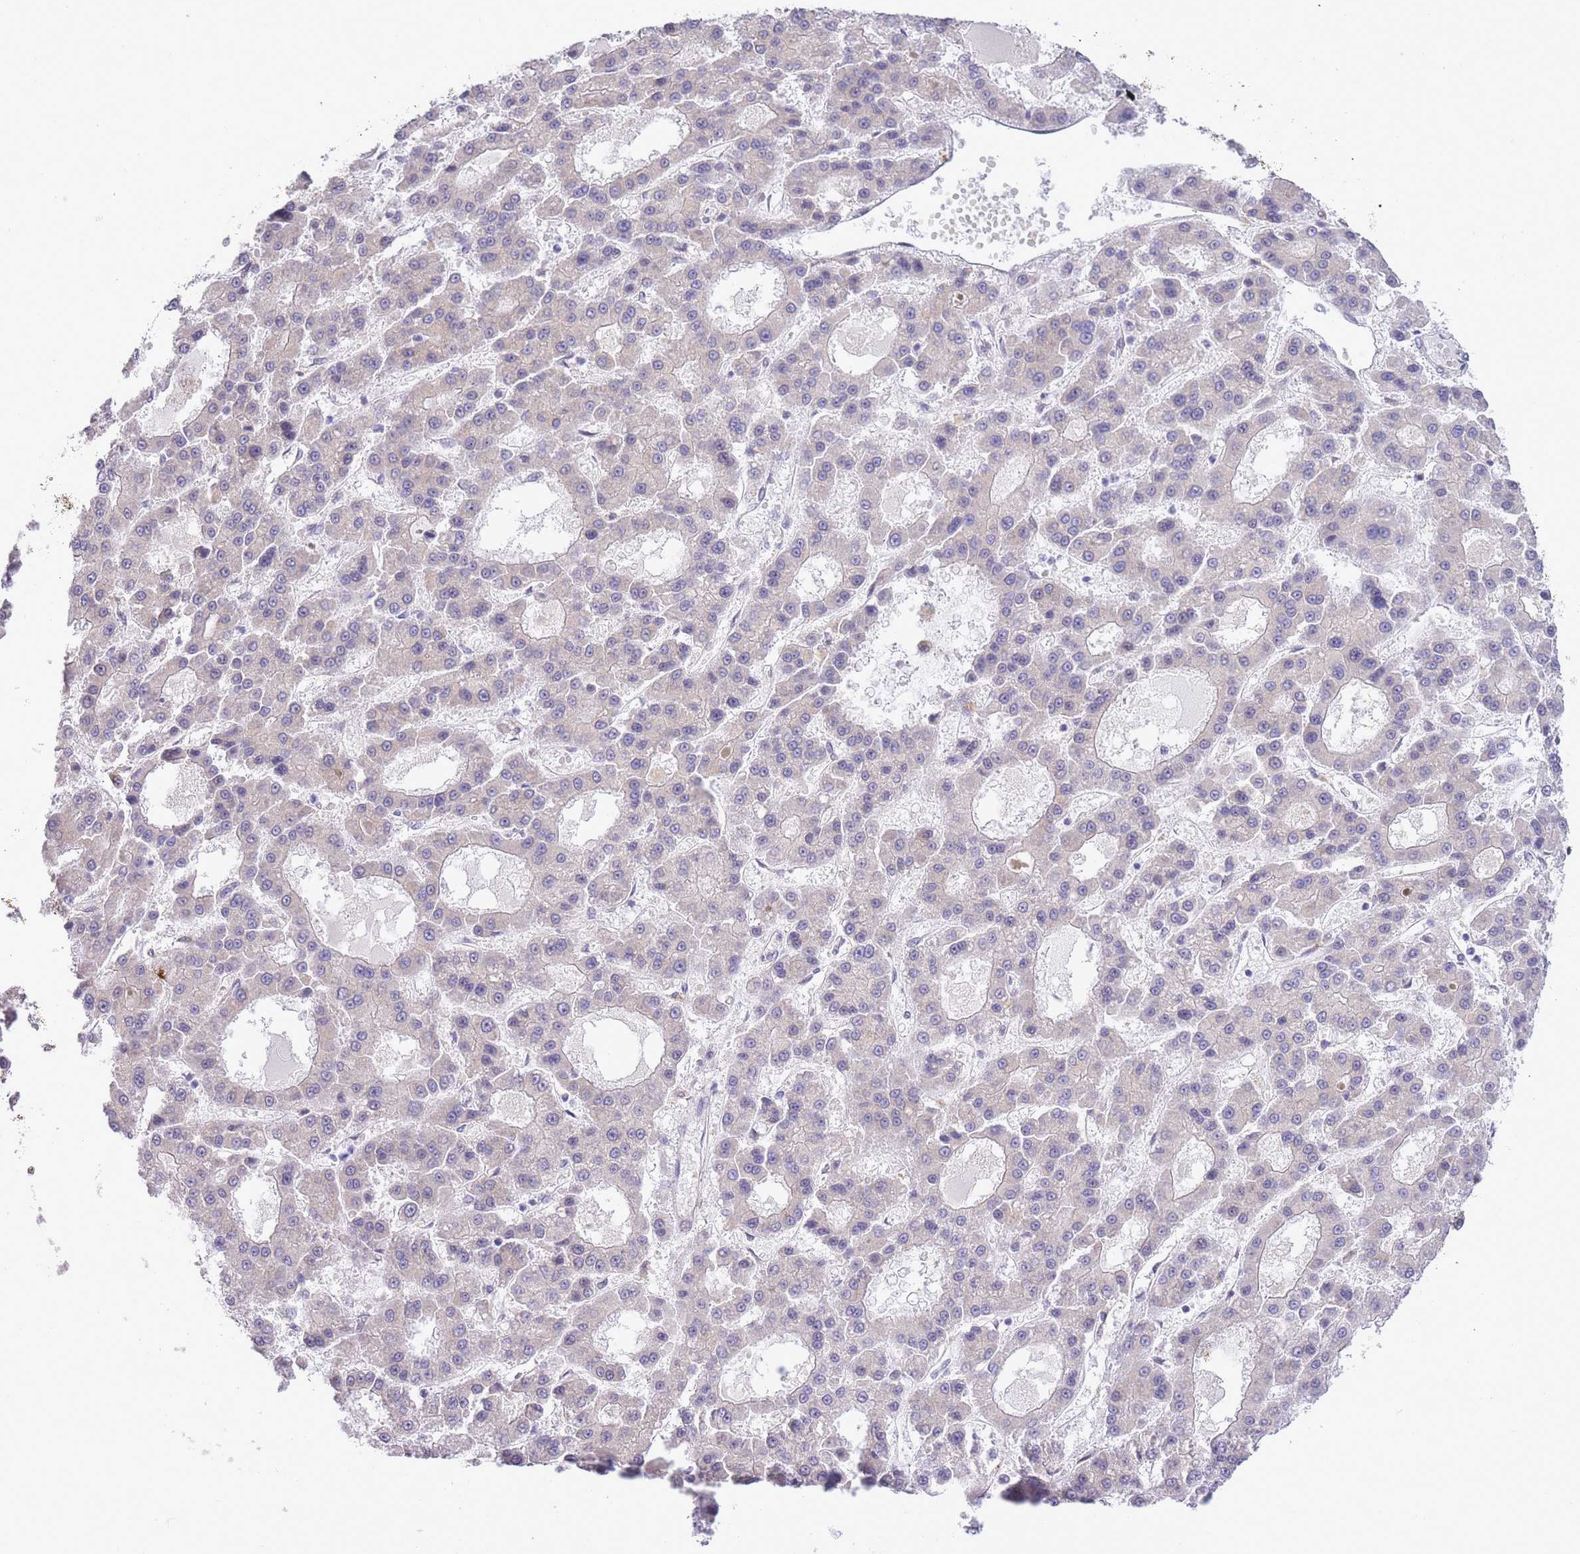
{"staining": {"intensity": "negative", "quantity": "none", "location": "none"}, "tissue": "liver cancer", "cell_type": "Tumor cells", "image_type": "cancer", "snomed": [{"axis": "morphology", "description": "Carcinoma, Hepatocellular, NOS"}, {"axis": "topography", "description": "Liver"}], "caption": "Liver cancer was stained to show a protein in brown. There is no significant staining in tumor cells.", "gene": "EXOSC8", "patient": {"sex": "male", "age": 70}}